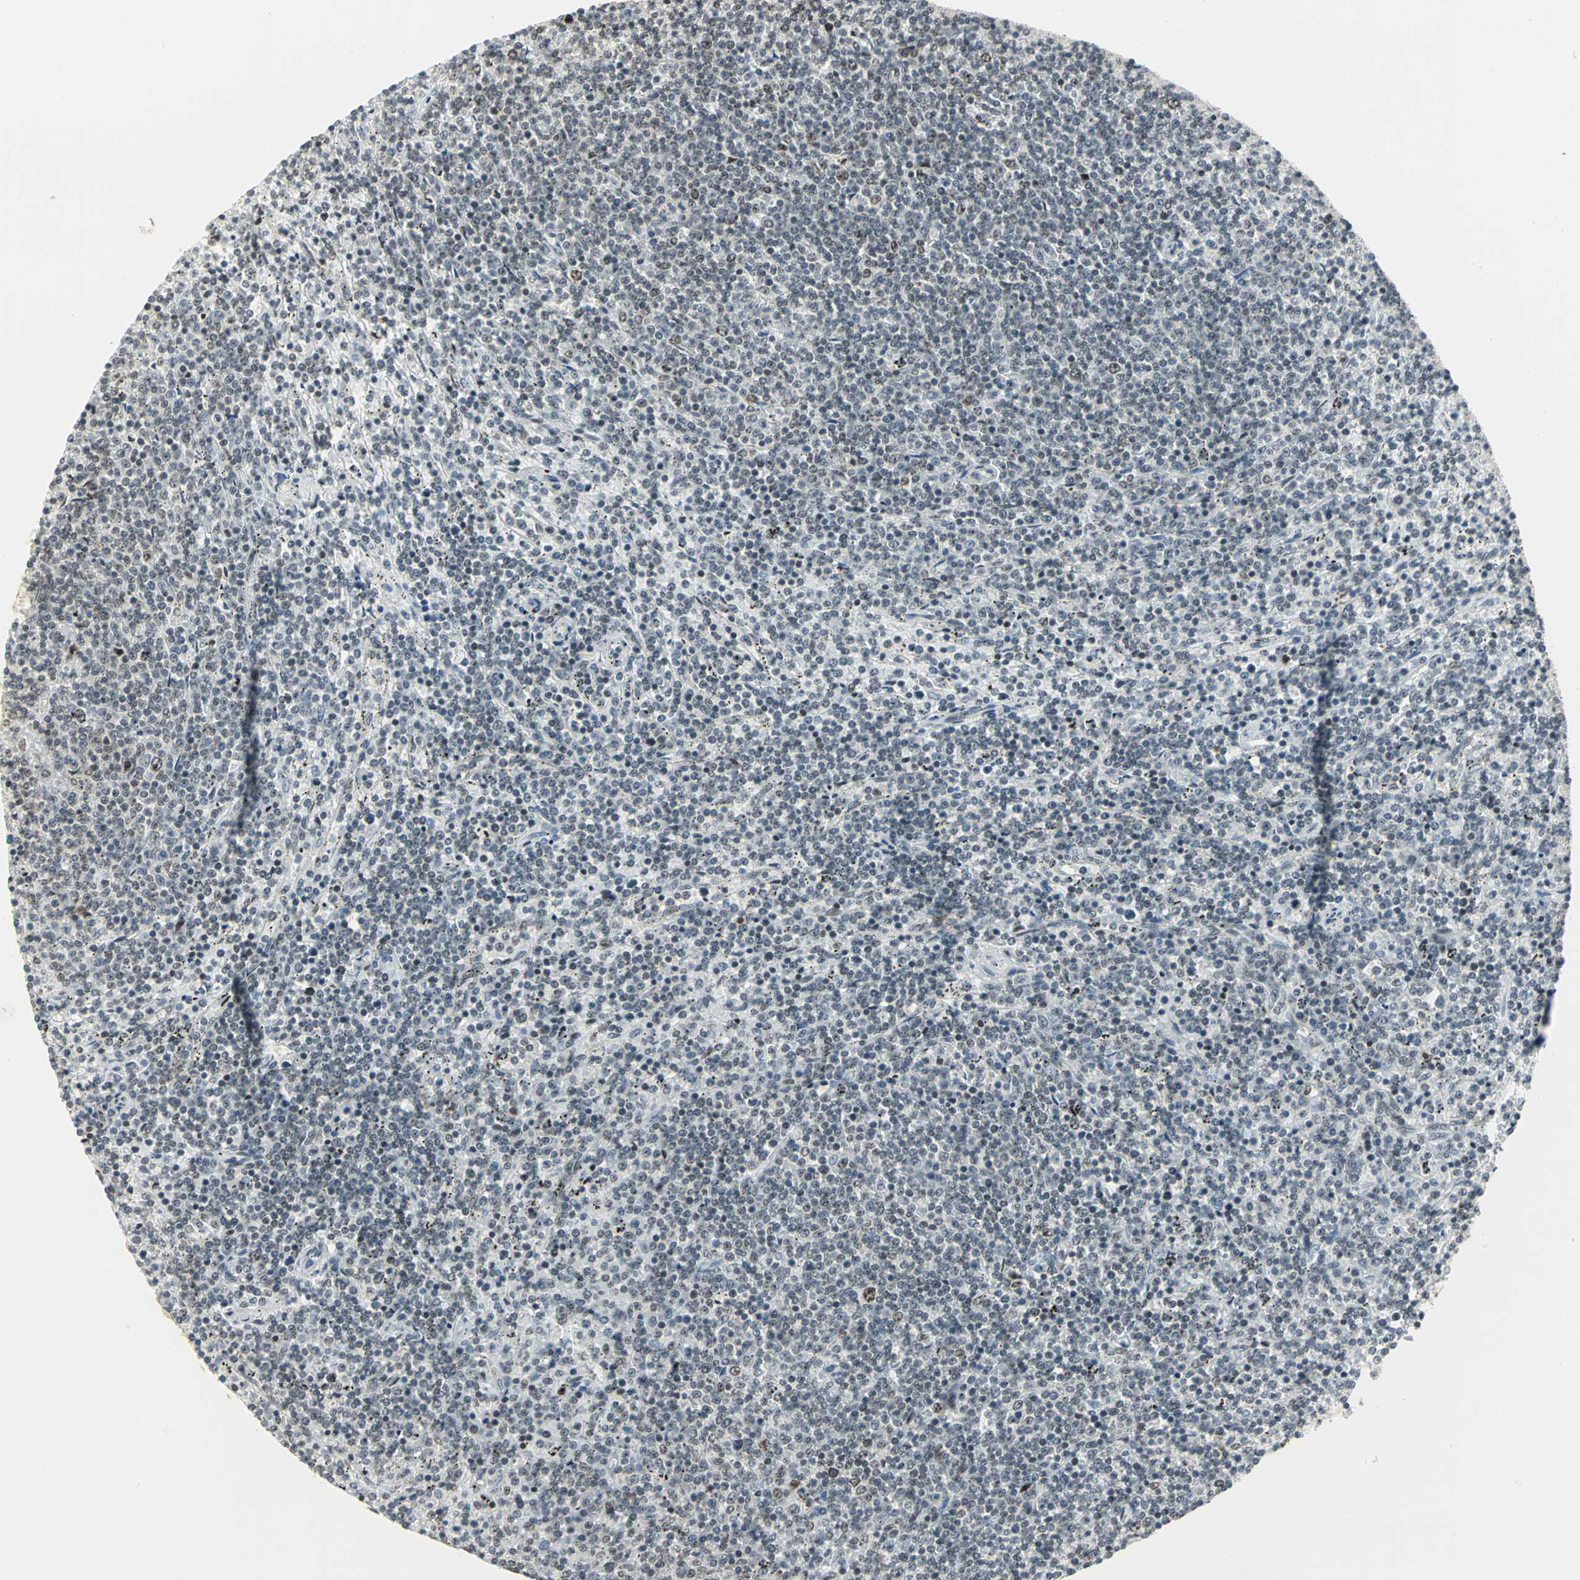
{"staining": {"intensity": "weak", "quantity": "25%-75%", "location": "nuclear"}, "tissue": "lymphoma", "cell_type": "Tumor cells", "image_type": "cancer", "snomed": [{"axis": "morphology", "description": "Malignant lymphoma, non-Hodgkin's type, Low grade"}, {"axis": "topography", "description": "Spleen"}], "caption": "IHC micrograph of human lymphoma stained for a protein (brown), which exhibits low levels of weak nuclear positivity in approximately 25%-75% of tumor cells.", "gene": "CBX3", "patient": {"sex": "female", "age": 50}}